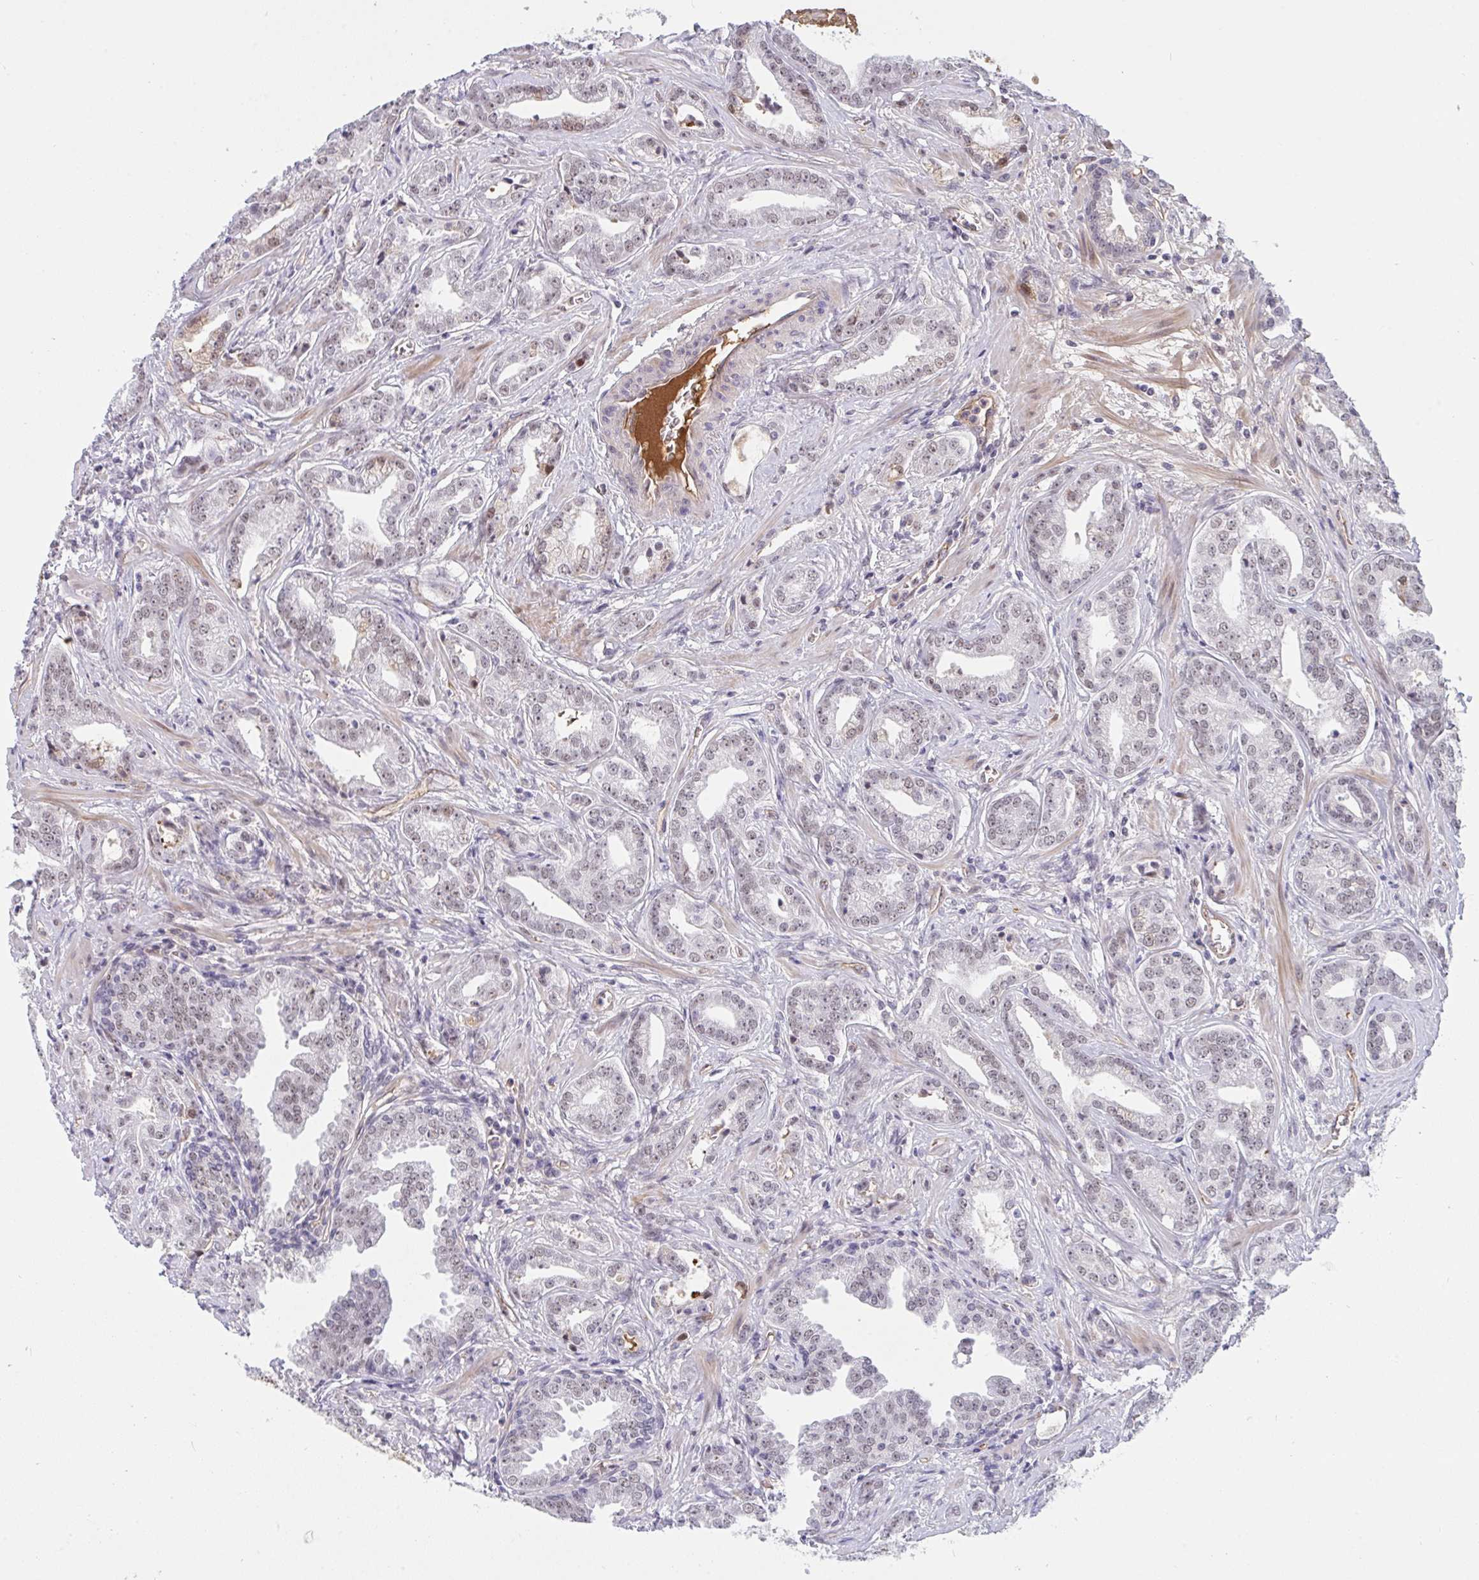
{"staining": {"intensity": "weak", "quantity": "25%-75%", "location": "nuclear"}, "tissue": "prostate cancer", "cell_type": "Tumor cells", "image_type": "cancer", "snomed": [{"axis": "morphology", "description": "Adenocarcinoma, Medium grade"}, {"axis": "topography", "description": "Prostate"}], "caption": "Brown immunohistochemical staining in human adenocarcinoma (medium-grade) (prostate) reveals weak nuclear expression in about 25%-75% of tumor cells.", "gene": "DSCAML1", "patient": {"sex": "male", "age": 57}}